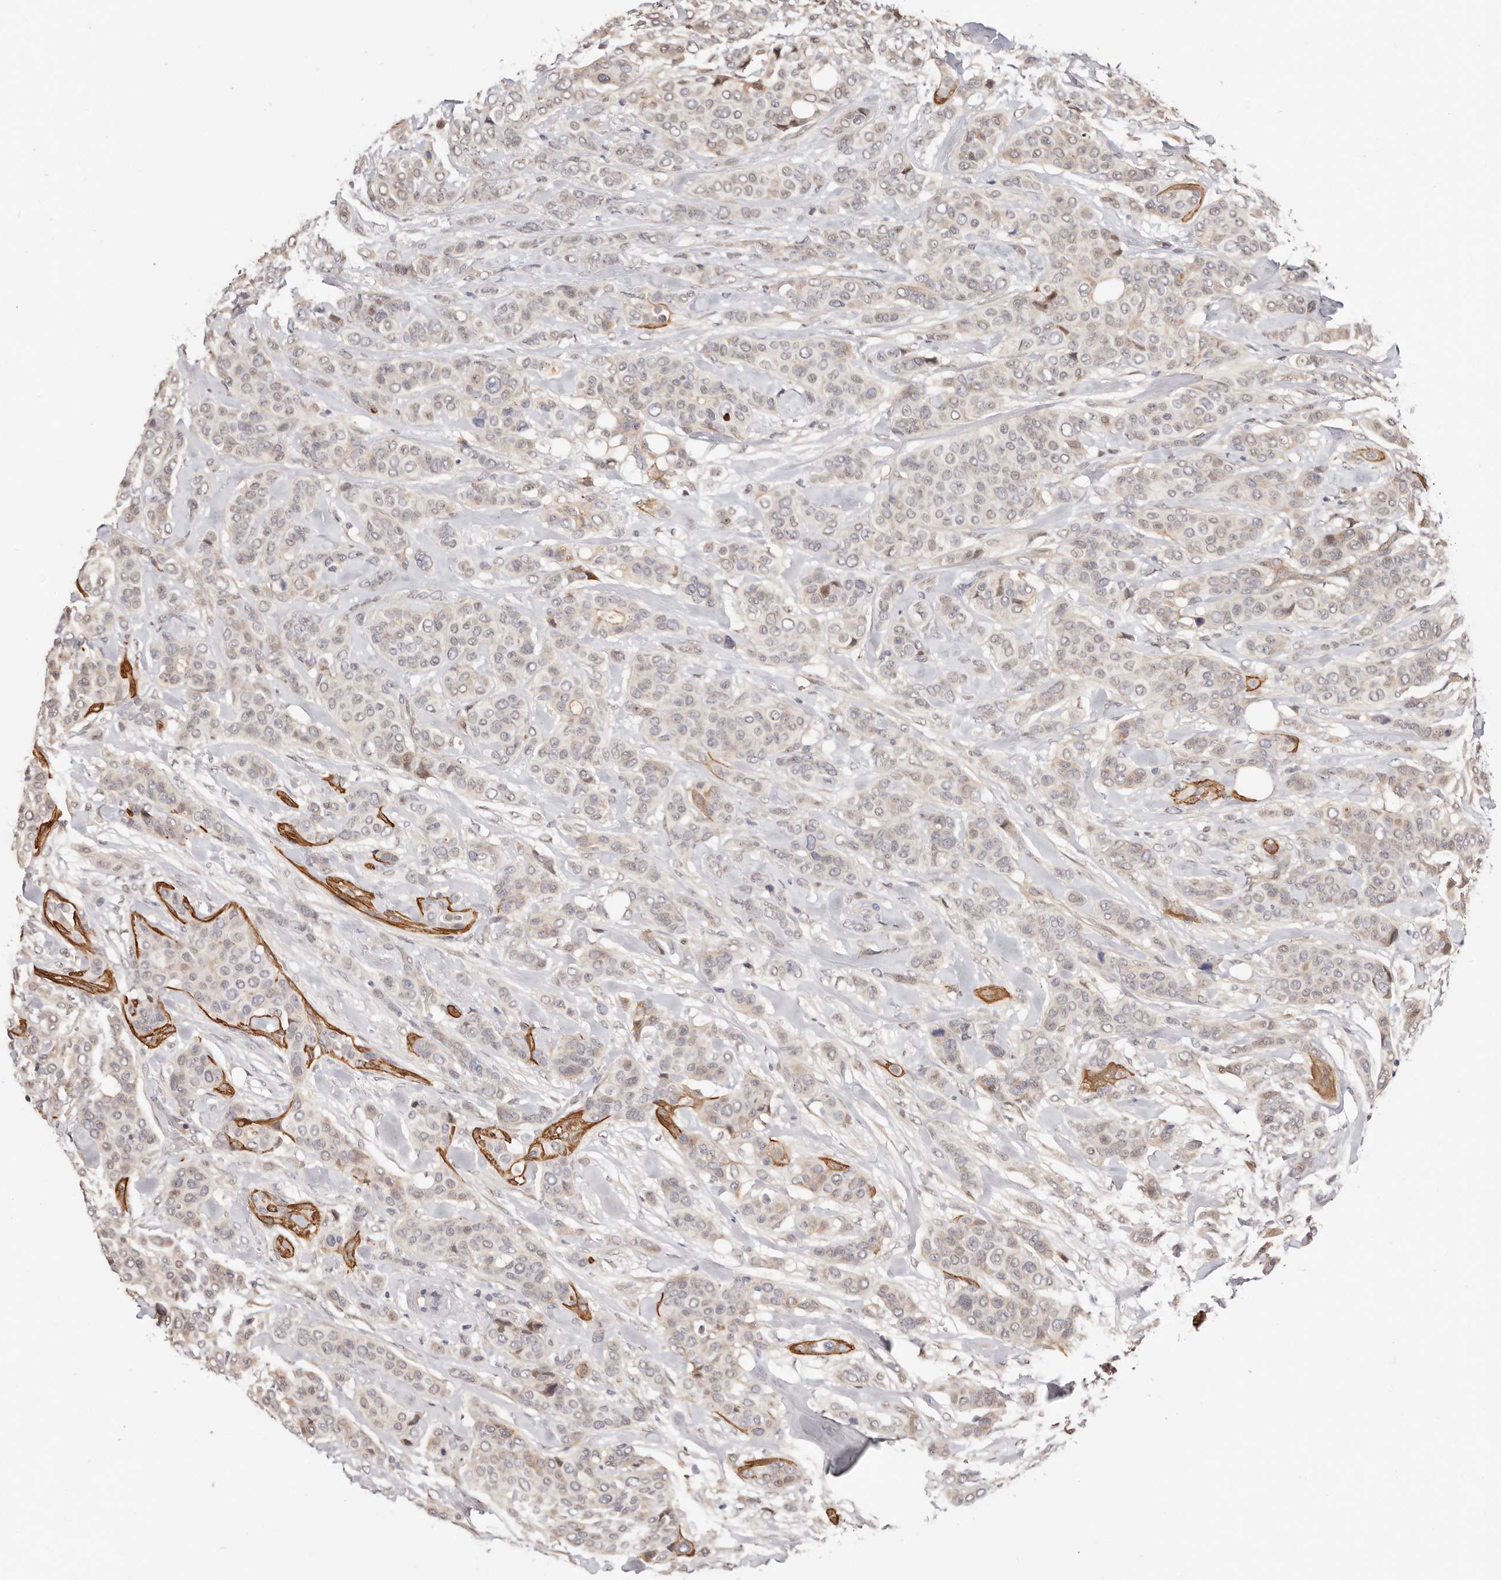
{"staining": {"intensity": "weak", "quantity": "<25%", "location": "cytoplasmic/membranous"}, "tissue": "breast cancer", "cell_type": "Tumor cells", "image_type": "cancer", "snomed": [{"axis": "morphology", "description": "Lobular carcinoma"}, {"axis": "topography", "description": "Breast"}], "caption": "IHC of human breast cancer (lobular carcinoma) reveals no staining in tumor cells.", "gene": "TRIP13", "patient": {"sex": "female", "age": 51}}